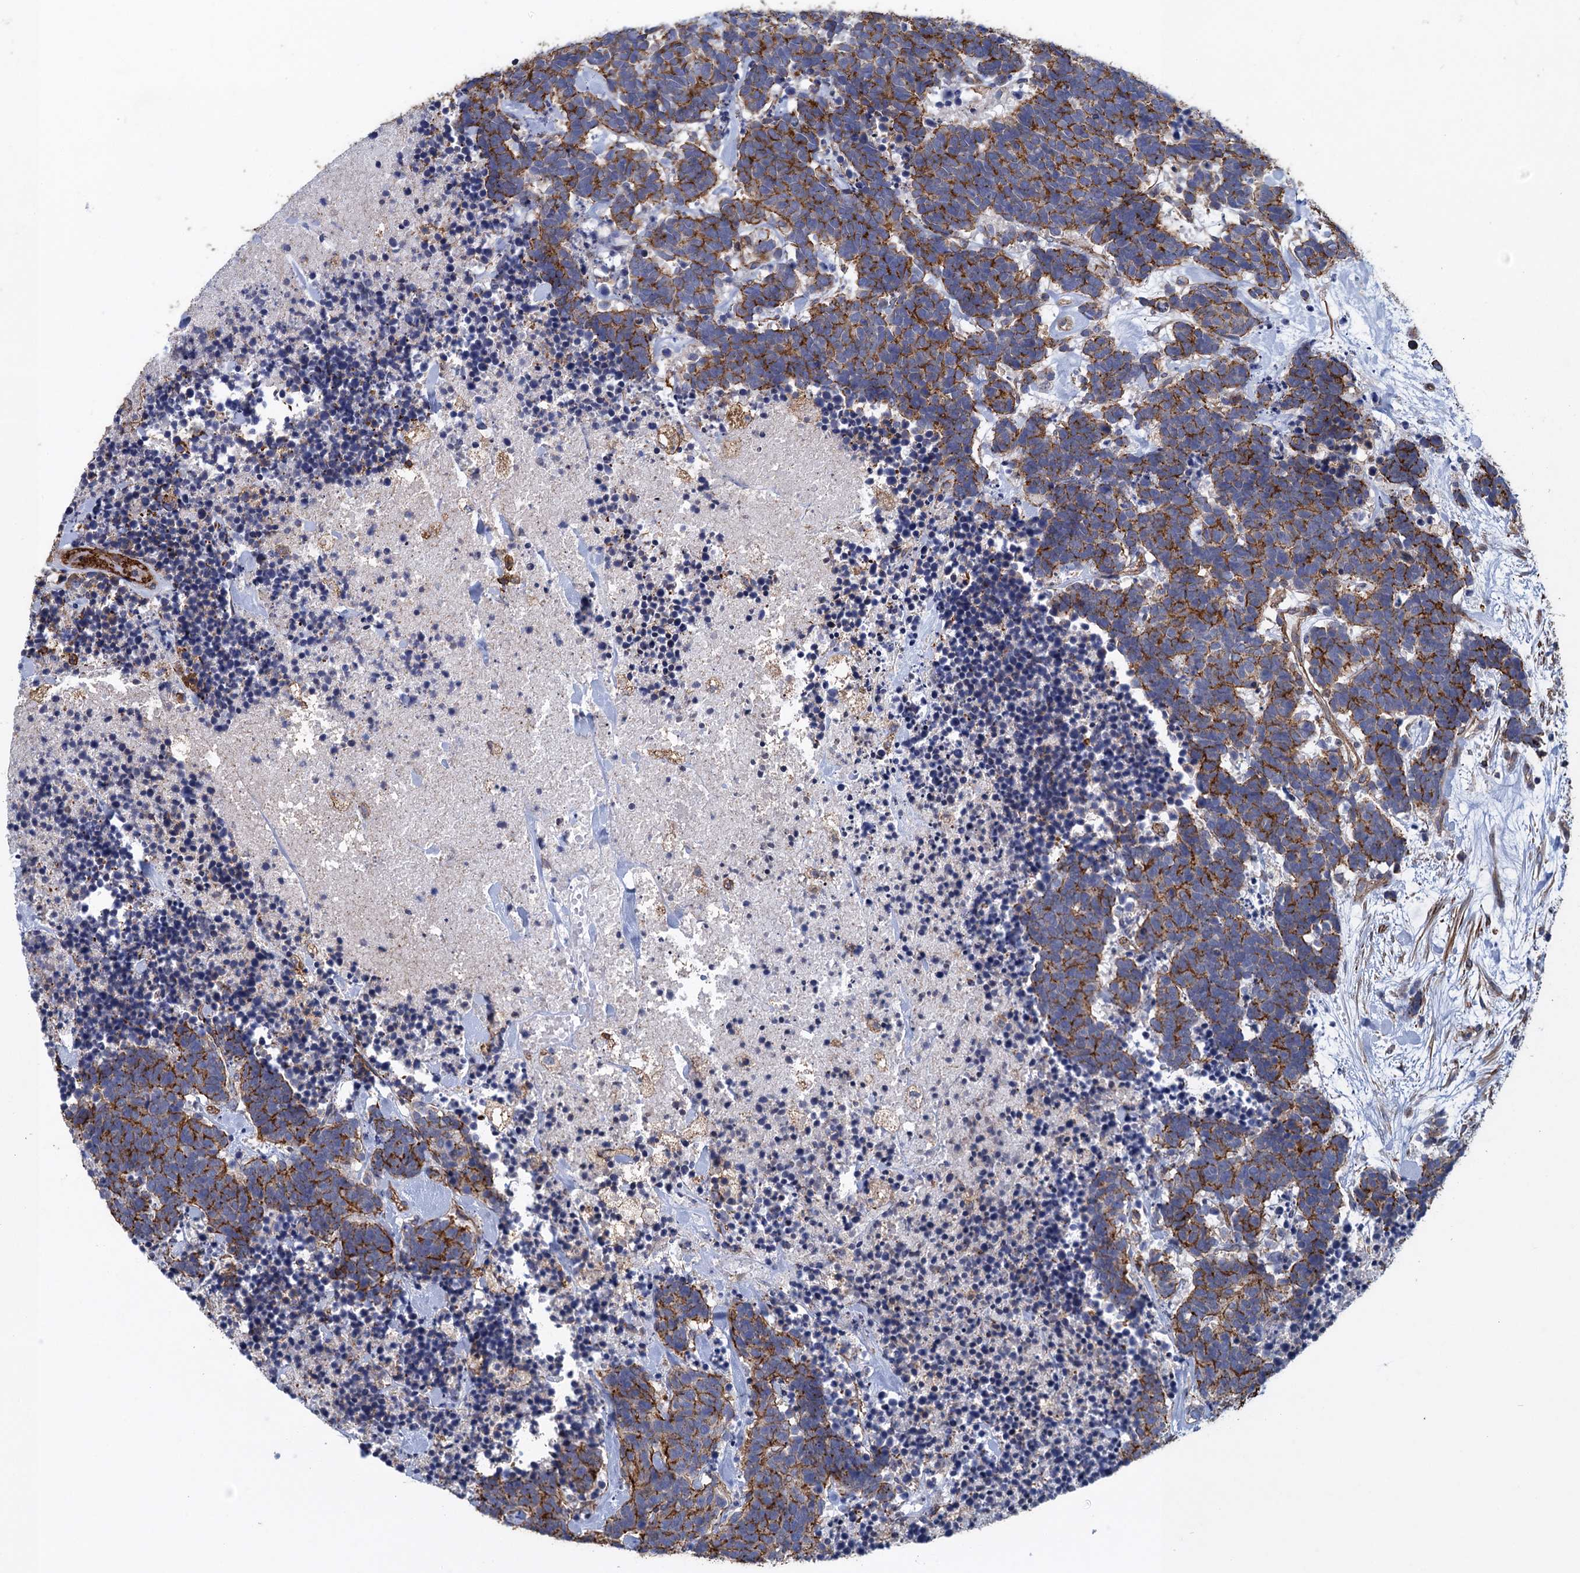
{"staining": {"intensity": "strong", "quantity": "25%-75%", "location": "cytoplasmic/membranous"}, "tissue": "carcinoid", "cell_type": "Tumor cells", "image_type": "cancer", "snomed": [{"axis": "morphology", "description": "Carcinoma, NOS"}, {"axis": "morphology", "description": "Carcinoid, malignant, NOS"}, {"axis": "topography", "description": "Prostate"}], "caption": "DAB (3,3'-diaminobenzidine) immunohistochemical staining of human carcinoid exhibits strong cytoplasmic/membranous protein expression in approximately 25%-75% of tumor cells.", "gene": "PROSER2", "patient": {"sex": "male", "age": 57}}